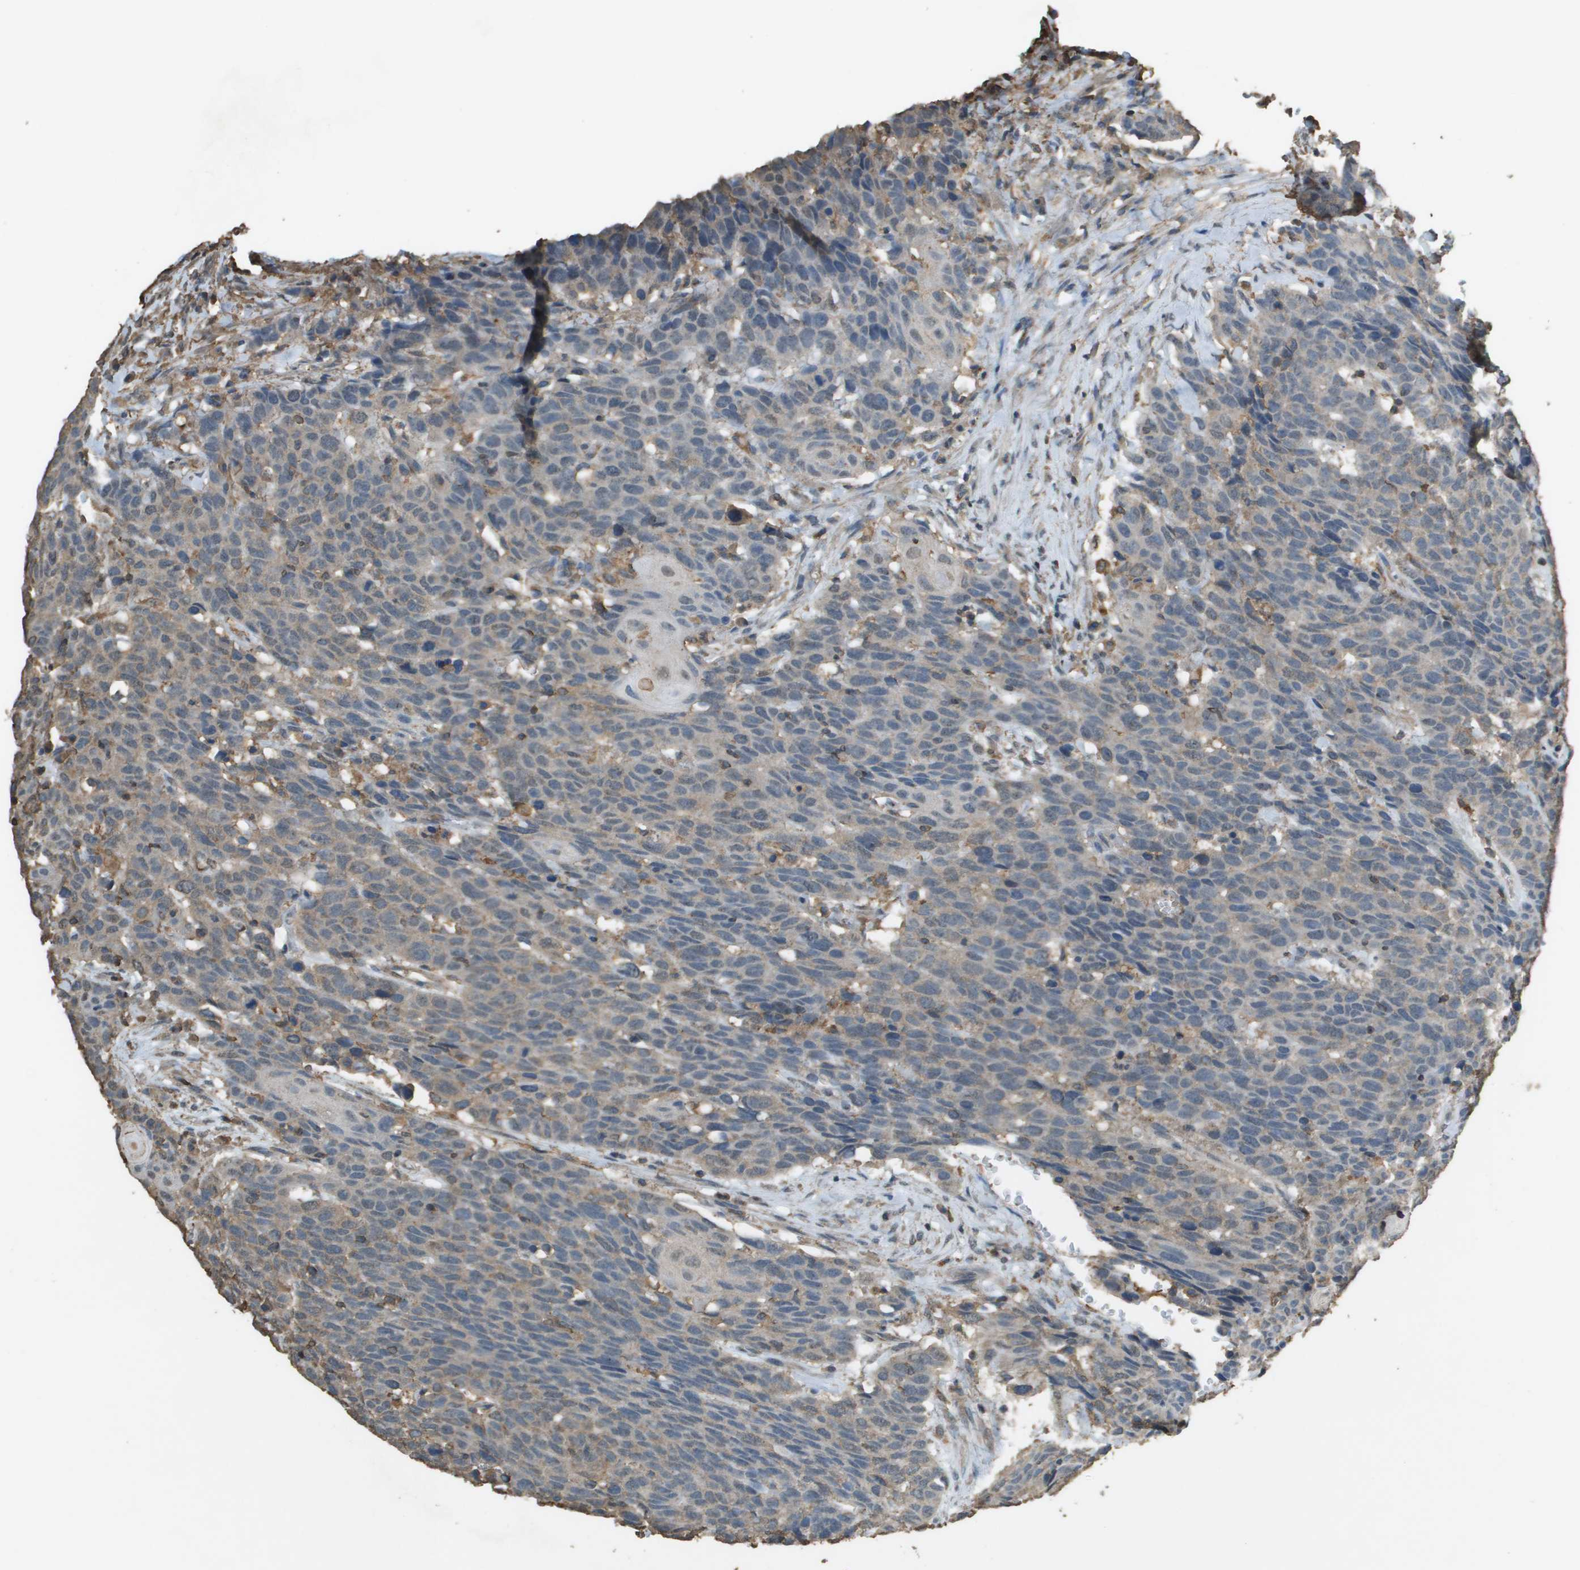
{"staining": {"intensity": "weak", "quantity": "25%-75%", "location": "cytoplasmic/membranous"}, "tissue": "head and neck cancer", "cell_type": "Tumor cells", "image_type": "cancer", "snomed": [{"axis": "morphology", "description": "Squamous cell carcinoma, NOS"}, {"axis": "topography", "description": "Head-Neck"}], "caption": "Immunohistochemistry micrograph of neoplastic tissue: head and neck cancer (squamous cell carcinoma) stained using immunohistochemistry (IHC) demonstrates low levels of weak protein expression localized specifically in the cytoplasmic/membranous of tumor cells, appearing as a cytoplasmic/membranous brown color.", "gene": "MS4A7", "patient": {"sex": "male", "age": 66}}